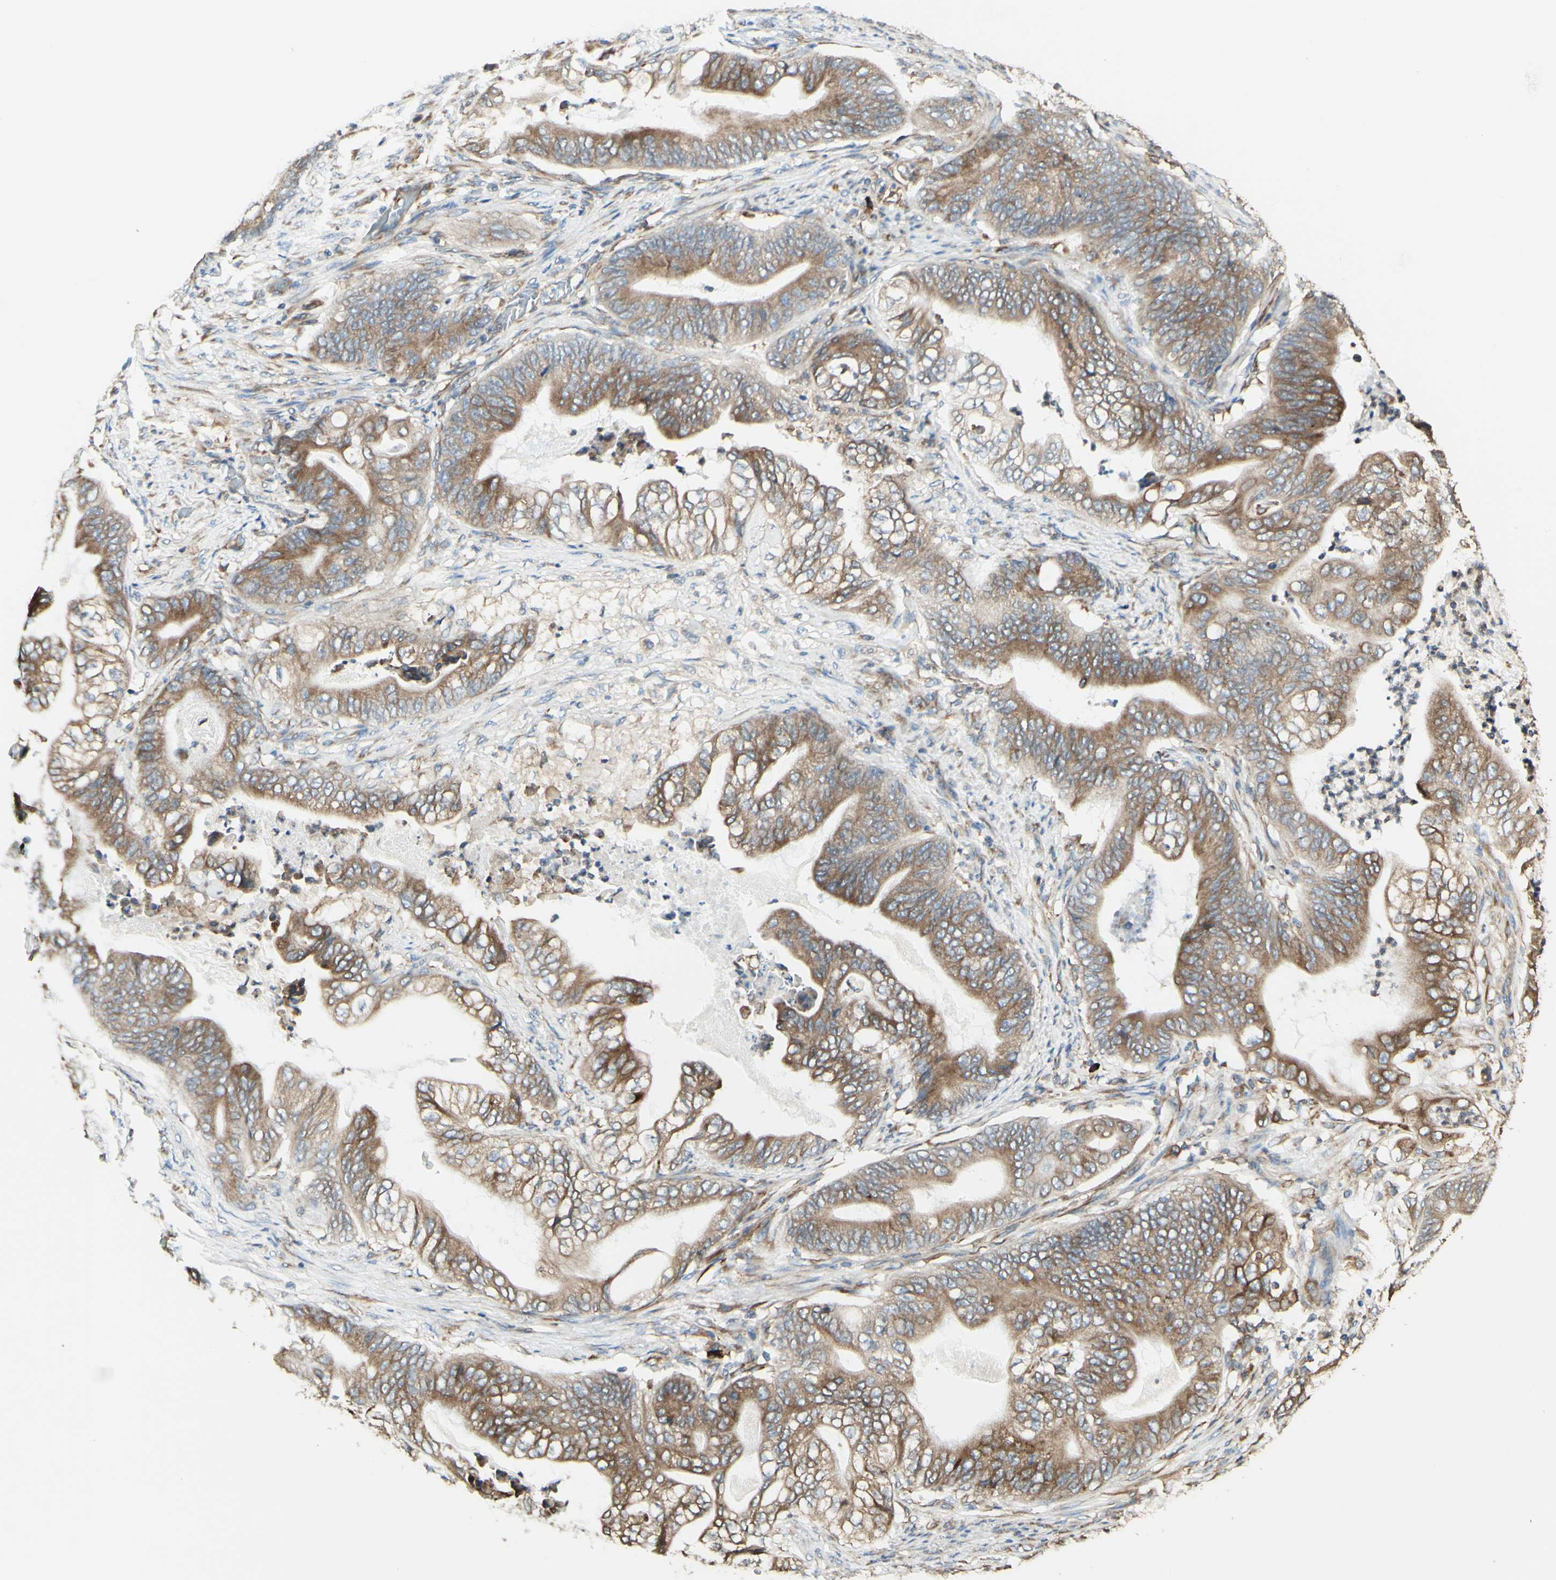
{"staining": {"intensity": "moderate", "quantity": ">75%", "location": "cytoplasmic/membranous"}, "tissue": "stomach cancer", "cell_type": "Tumor cells", "image_type": "cancer", "snomed": [{"axis": "morphology", "description": "Adenocarcinoma, NOS"}, {"axis": "topography", "description": "Stomach"}], "caption": "Protein staining of stomach adenocarcinoma tissue exhibits moderate cytoplasmic/membranous positivity in approximately >75% of tumor cells.", "gene": "DNAJB11", "patient": {"sex": "female", "age": 73}}